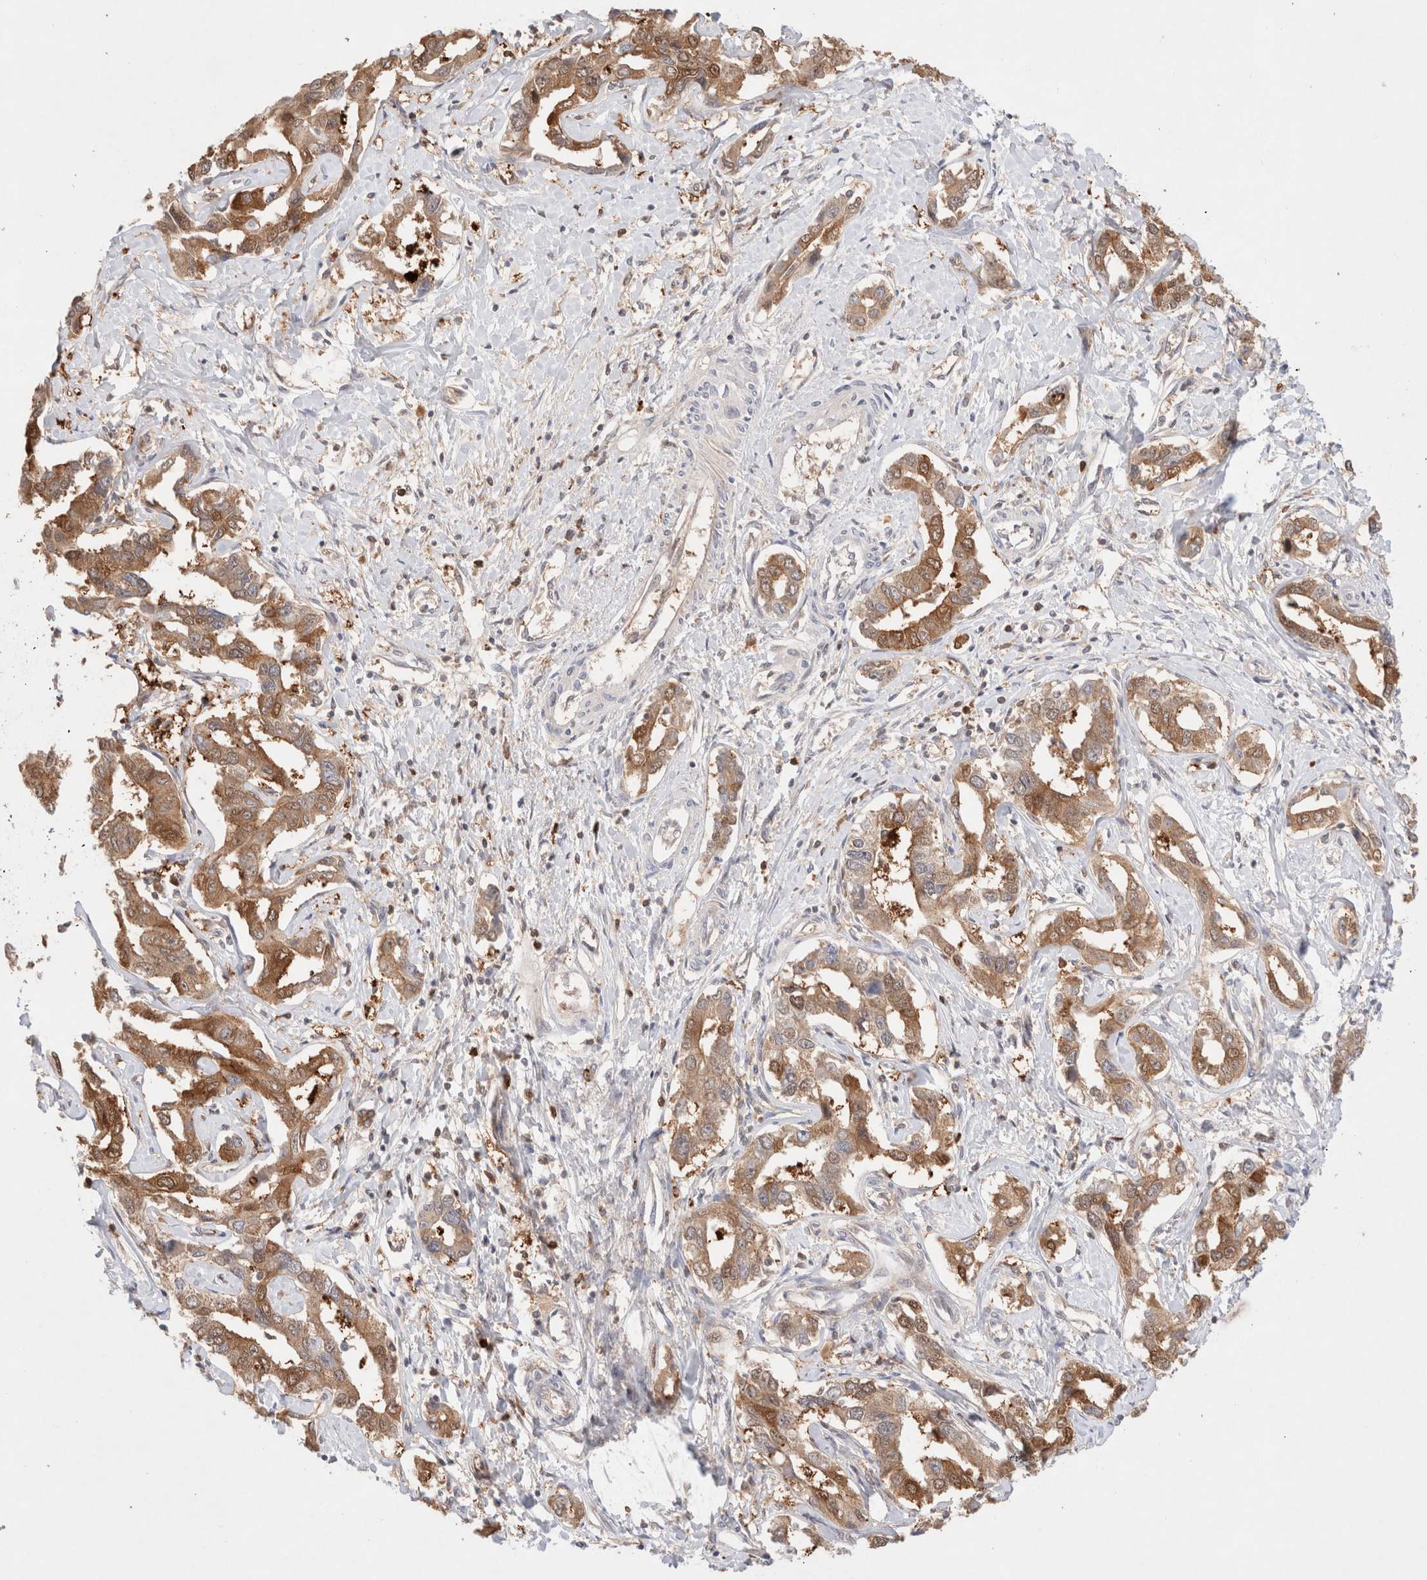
{"staining": {"intensity": "moderate", "quantity": ">75%", "location": "cytoplasmic/membranous,nuclear"}, "tissue": "liver cancer", "cell_type": "Tumor cells", "image_type": "cancer", "snomed": [{"axis": "morphology", "description": "Cholangiocarcinoma"}, {"axis": "topography", "description": "Liver"}], "caption": "Liver cancer (cholangiocarcinoma) stained for a protein (brown) shows moderate cytoplasmic/membranous and nuclear positive staining in approximately >75% of tumor cells.", "gene": "STARD10", "patient": {"sex": "male", "age": 59}}